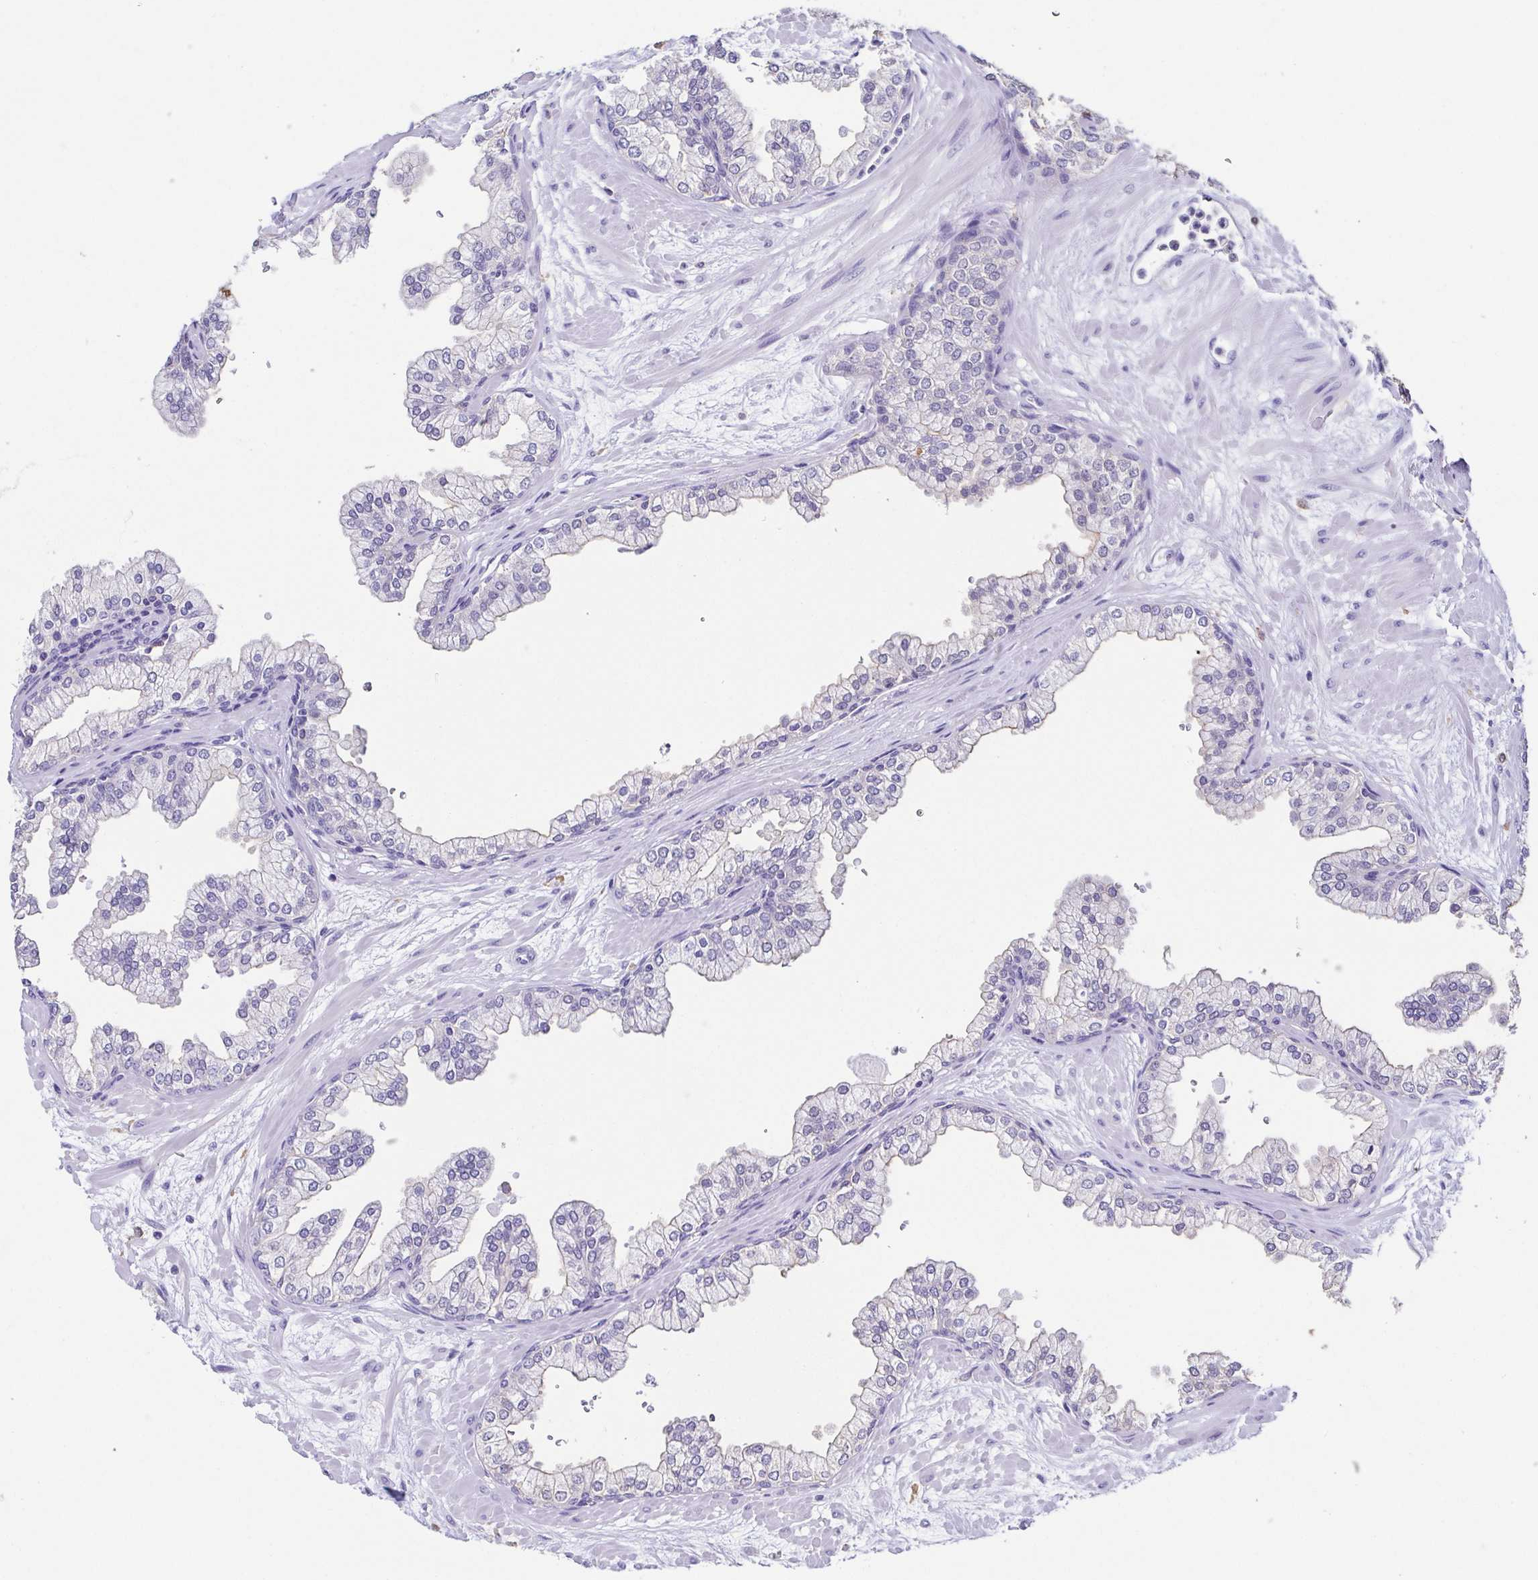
{"staining": {"intensity": "negative", "quantity": "none", "location": "none"}, "tissue": "prostate", "cell_type": "Glandular cells", "image_type": "normal", "snomed": [{"axis": "morphology", "description": "Normal tissue, NOS"}, {"axis": "topography", "description": "Prostate"}, {"axis": "topography", "description": "Peripheral nerve tissue"}], "caption": "An immunohistochemistry histopathology image of normal prostate is shown. There is no staining in glandular cells of prostate. (DAB immunohistochemistry with hematoxylin counter stain).", "gene": "ANXA10", "patient": {"sex": "male", "age": 61}}